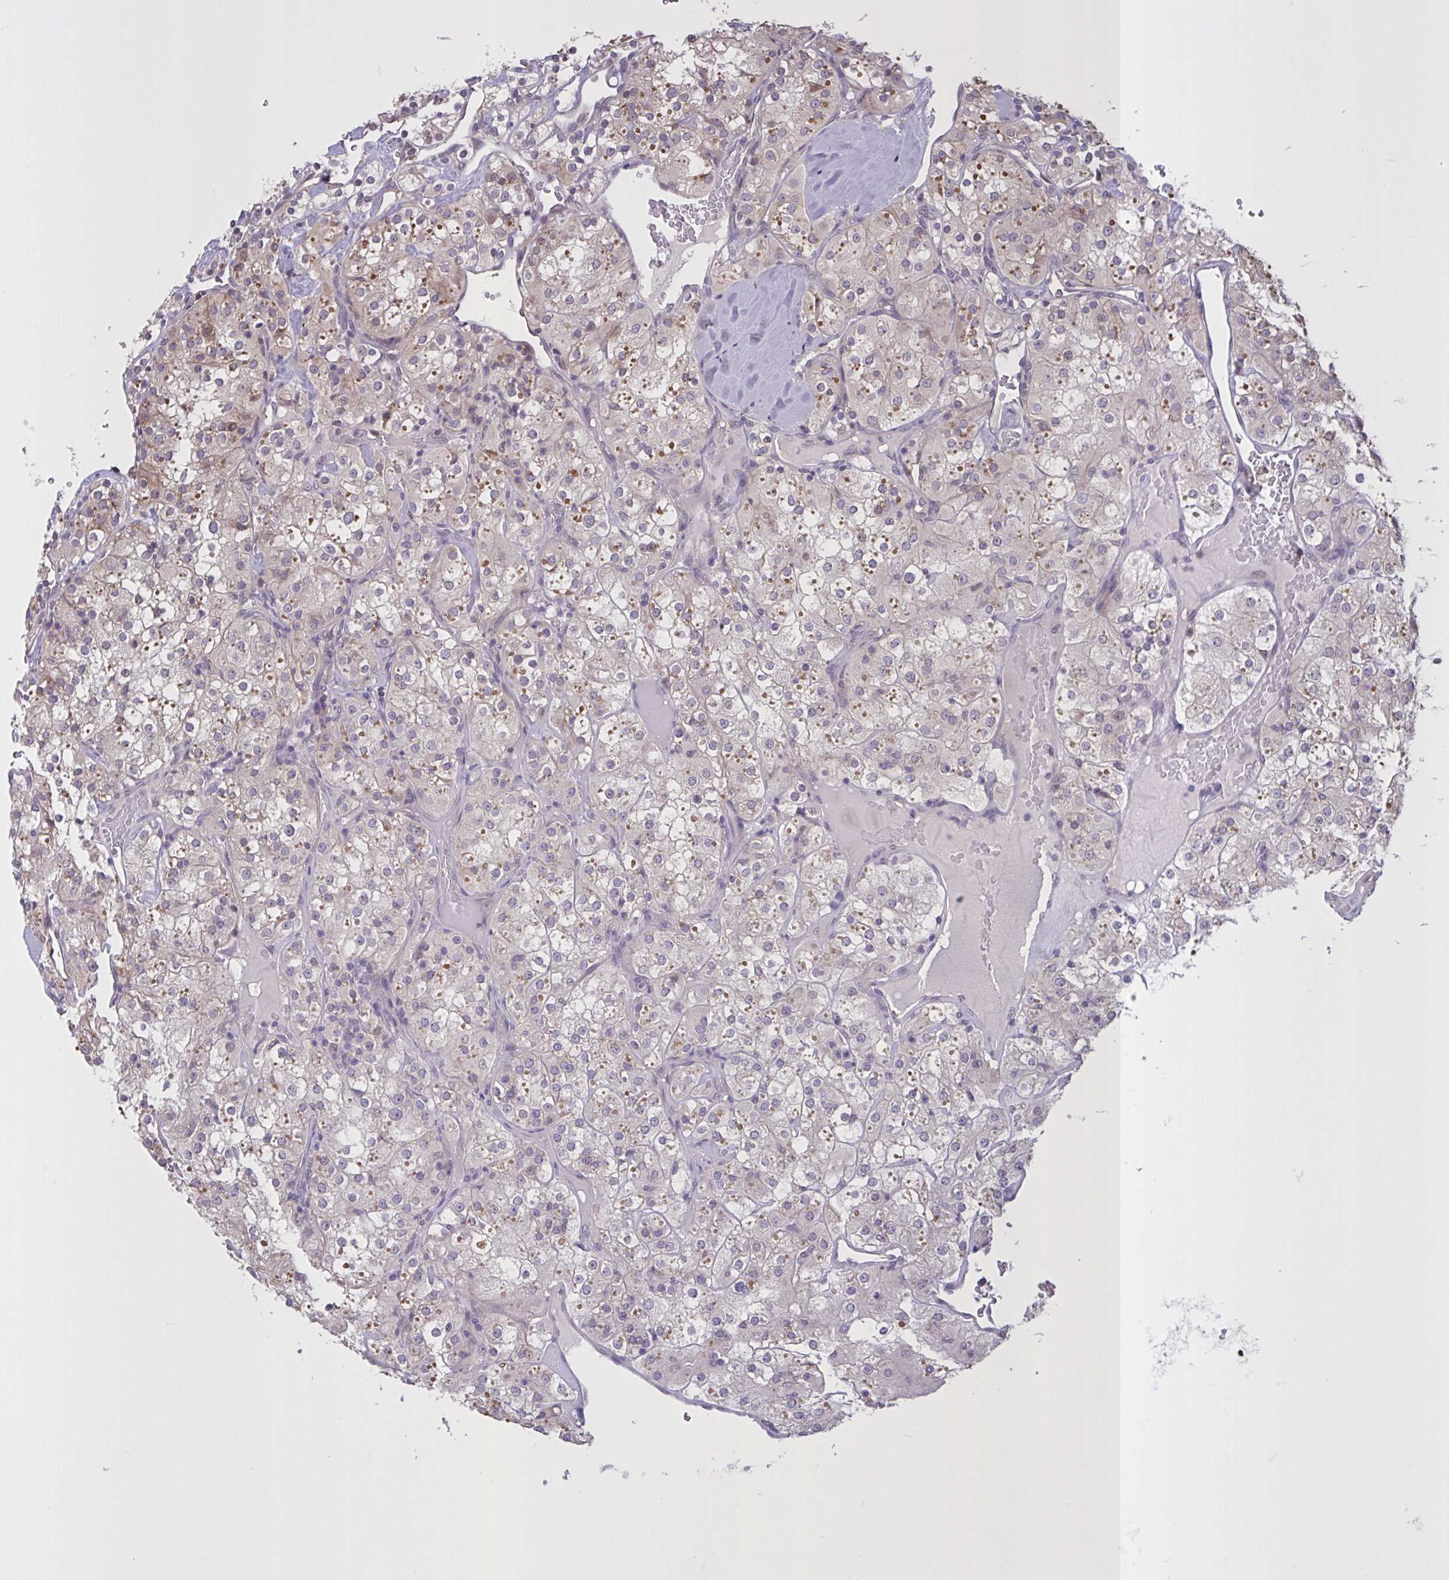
{"staining": {"intensity": "weak", "quantity": "<25%", "location": "cytoplasmic/membranous"}, "tissue": "renal cancer", "cell_type": "Tumor cells", "image_type": "cancer", "snomed": [{"axis": "morphology", "description": "Adenocarcinoma, NOS"}, {"axis": "topography", "description": "Kidney"}], "caption": "Tumor cells are negative for brown protein staining in adenocarcinoma (renal).", "gene": "MRGPRX2", "patient": {"sex": "male", "age": 77}}